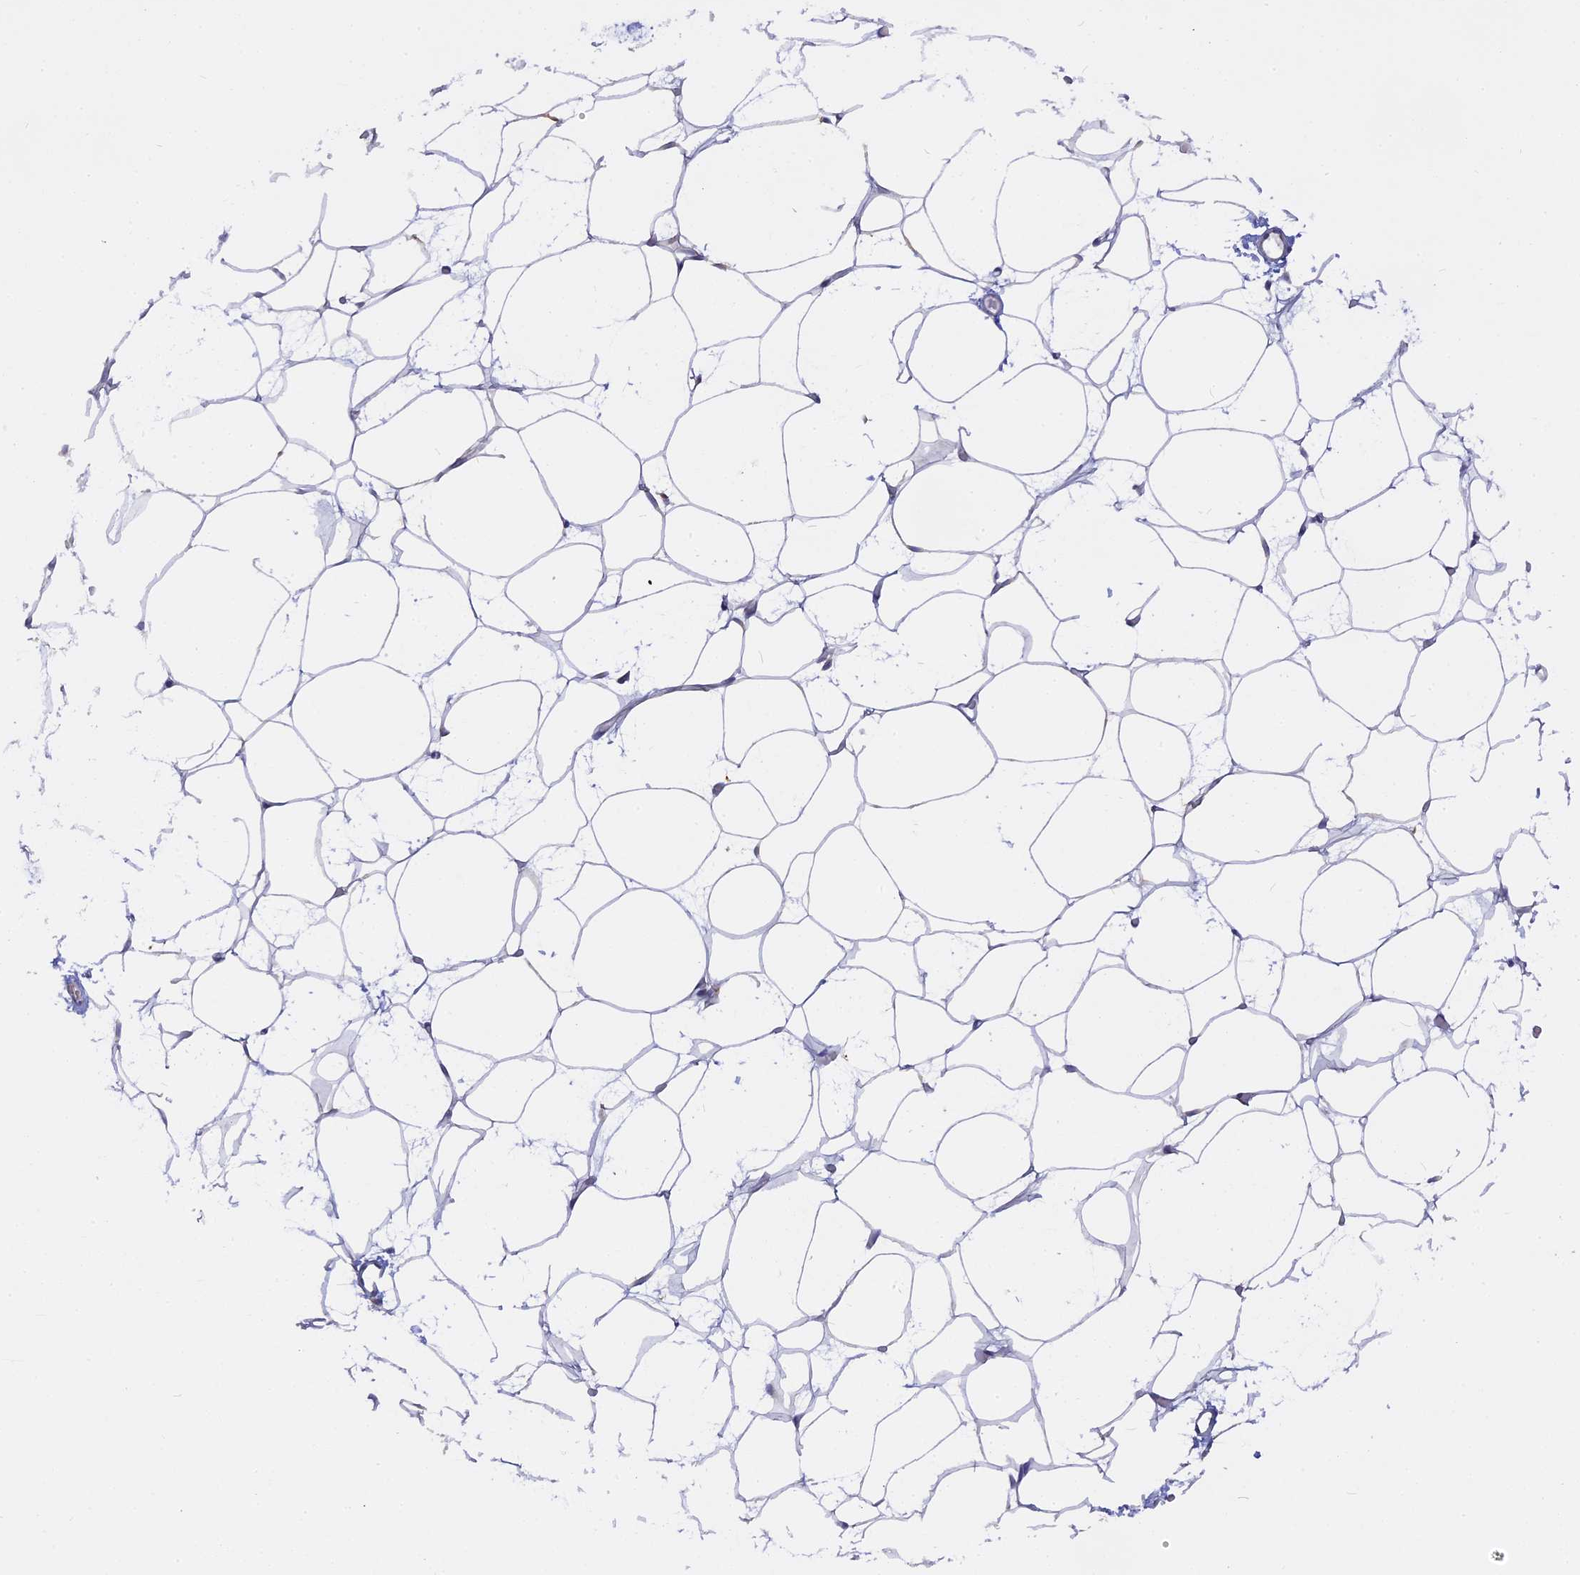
{"staining": {"intensity": "negative", "quantity": "none", "location": "none"}, "tissue": "adipose tissue", "cell_type": "Adipocytes", "image_type": "normal", "snomed": [{"axis": "morphology", "description": "Normal tissue, NOS"}, {"axis": "topography", "description": "Breast"}], "caption": "Immunohistochemistry (IHC) image of unremarkable human adipose tissue stained for a protein (brown), which exhibits no staining in adipocytes.", "gene": "TLCD1", "patient": {"sex": "female", "age": 23}}